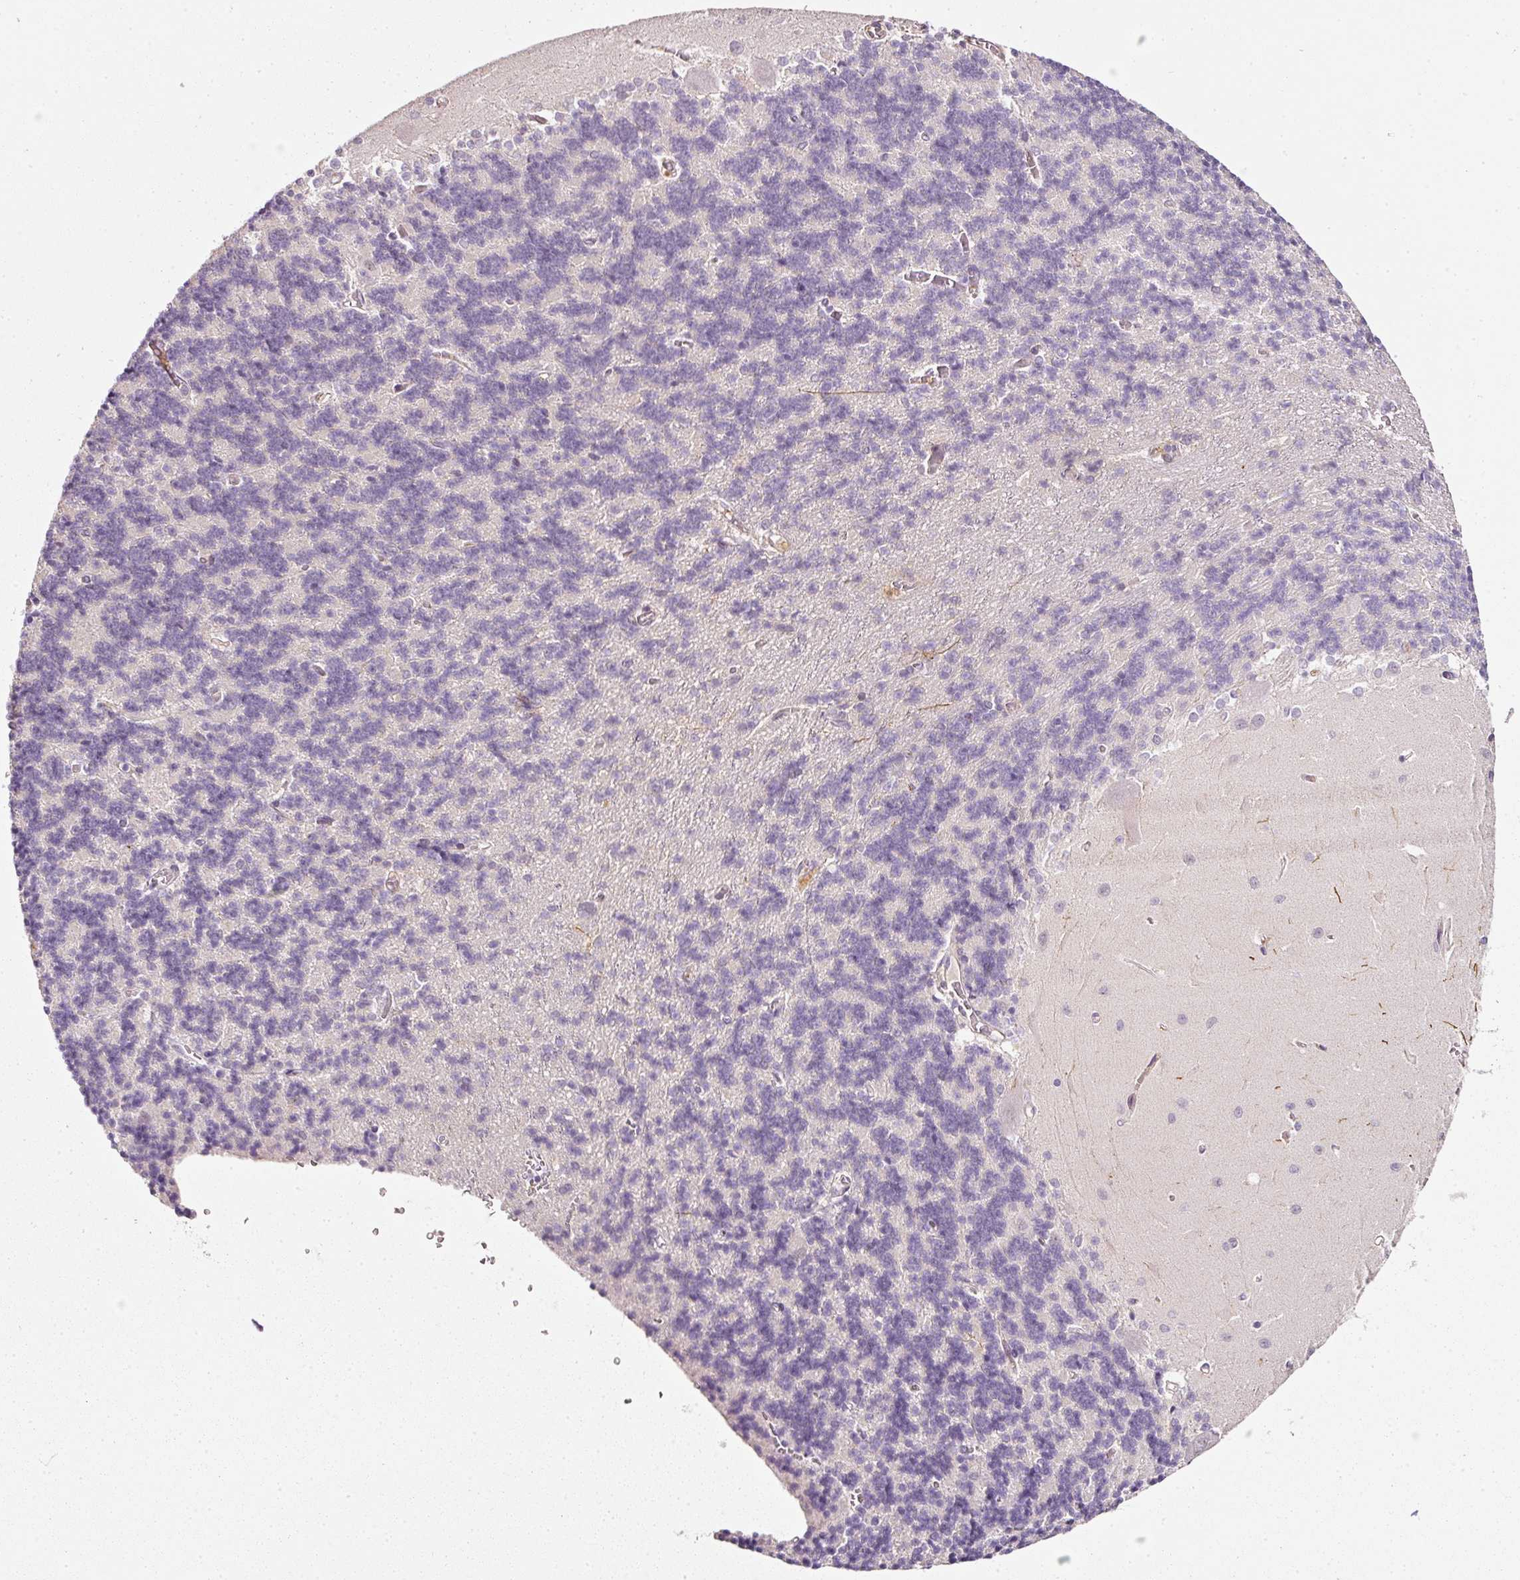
{"staining": {"intensity": "negative", "quantity": "none", "location": "none"}, "tissue": "cerebellum", "cell_type": "Cells in granular layer", "image_type": "normal", "snomed": [{"axis": "morphology", "description": "Normal tissue, NOS"}, {"axis": "topography", "description": "Cerebellum"}], "caption": "Immunohistochemical staining of unremarkable human cerebellum displays no significant positivity in cells in granular layer.", "gene": "TOGARAM1", "patient": {"sex": "male", "age": 37}}